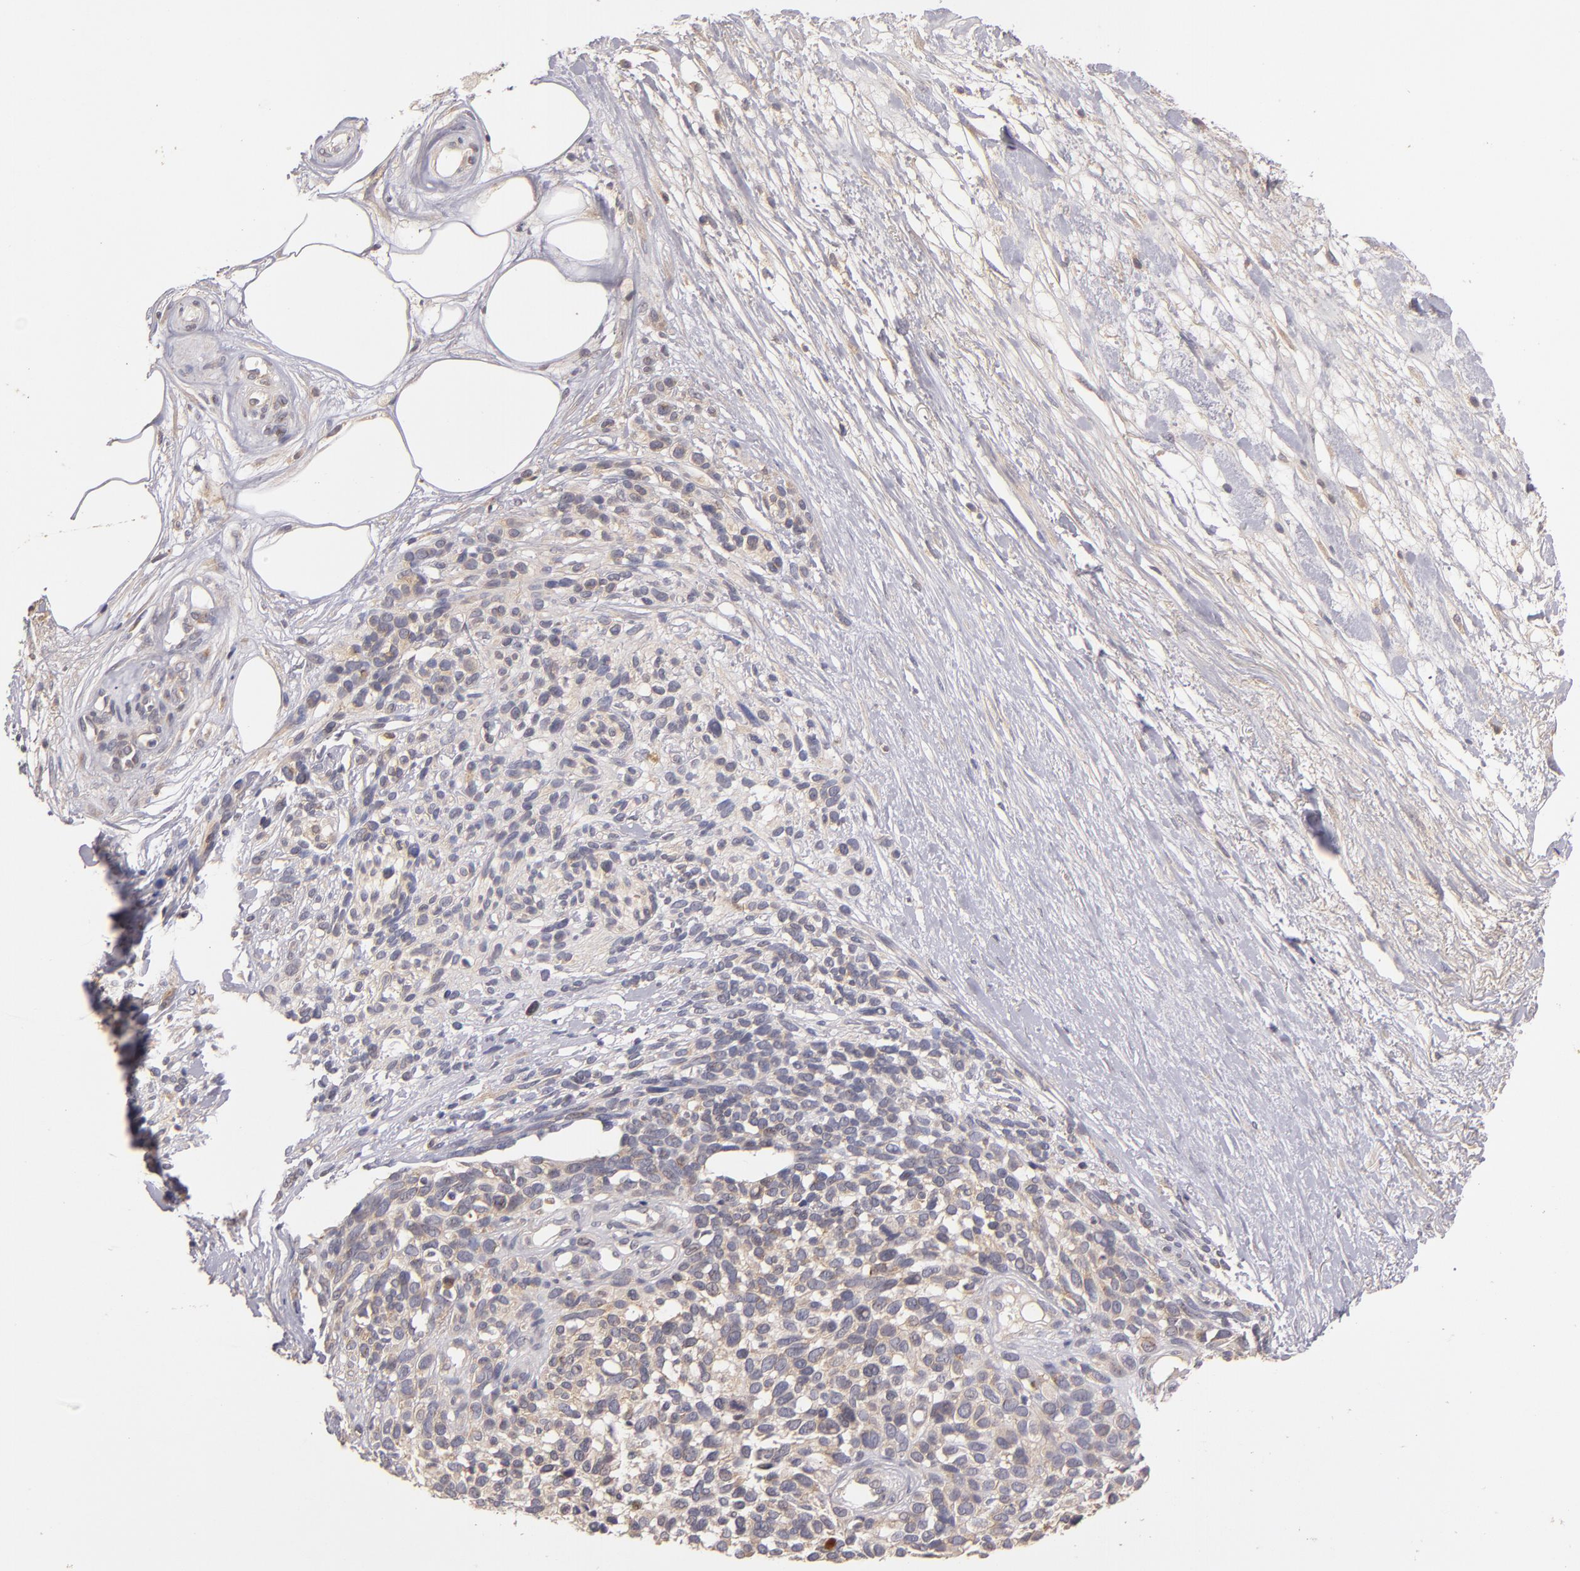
{"staining": {"intensity": "weak", "quantity": "25%-75%", "location": "cytoplasmic/membranous"}, "tissue": "melanoma", "cell_type": "Tumor cells", "image_type": "cancer", "snomed": [{"axis": "morphology", "description": "Malignant melanoma, NOS"}, {"axis": "topography", "description": "Skin"}], "caption": "Protein expression analysis of human malignant melanoma reveals weak cytoplasmic/membranous expression in about 25%-75% of tumor cells.", "gene": "UPF3B", "patient": {"sex": "female", "age": 85}}